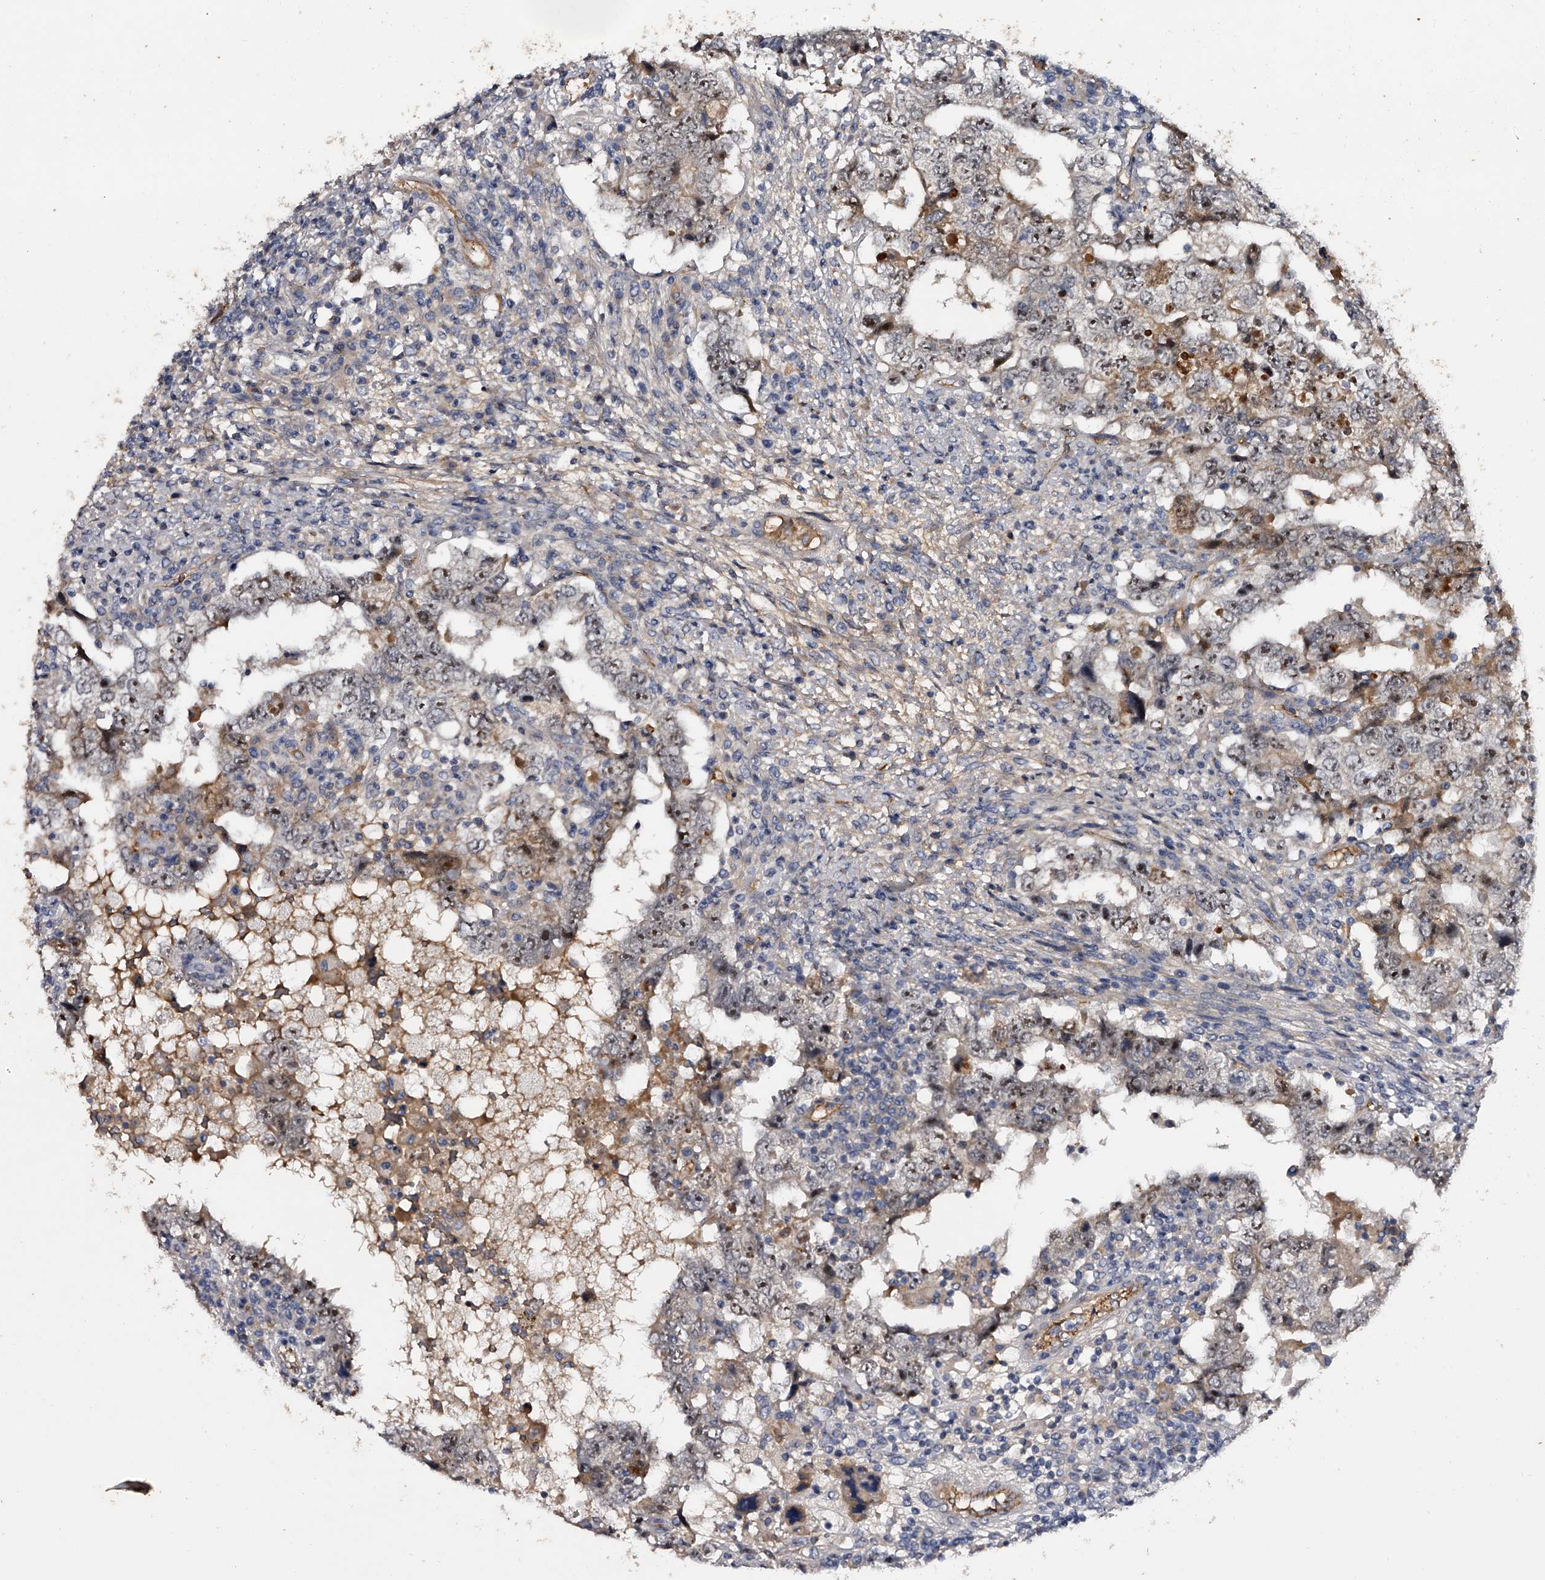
{"staining": {"intensity": "weak", "quantity": ">75%", "location": "cytoplasmic/membranous"}, "tissue": "testis cancer", "cell_type": "Tumor cells", "image_type": "cancer", "snomed": [{"axis": "morphology", "description": "Carcinoma, Embryonal, NOS"}, {"axis": "topography", "description": "Testis"}], "caption": "Human testis embryonal carcinoma stained with a protein marker reveals weak staining in tumor cells.", "gene": "MDN1", "patient": {"sex": "male", "age": 26}}